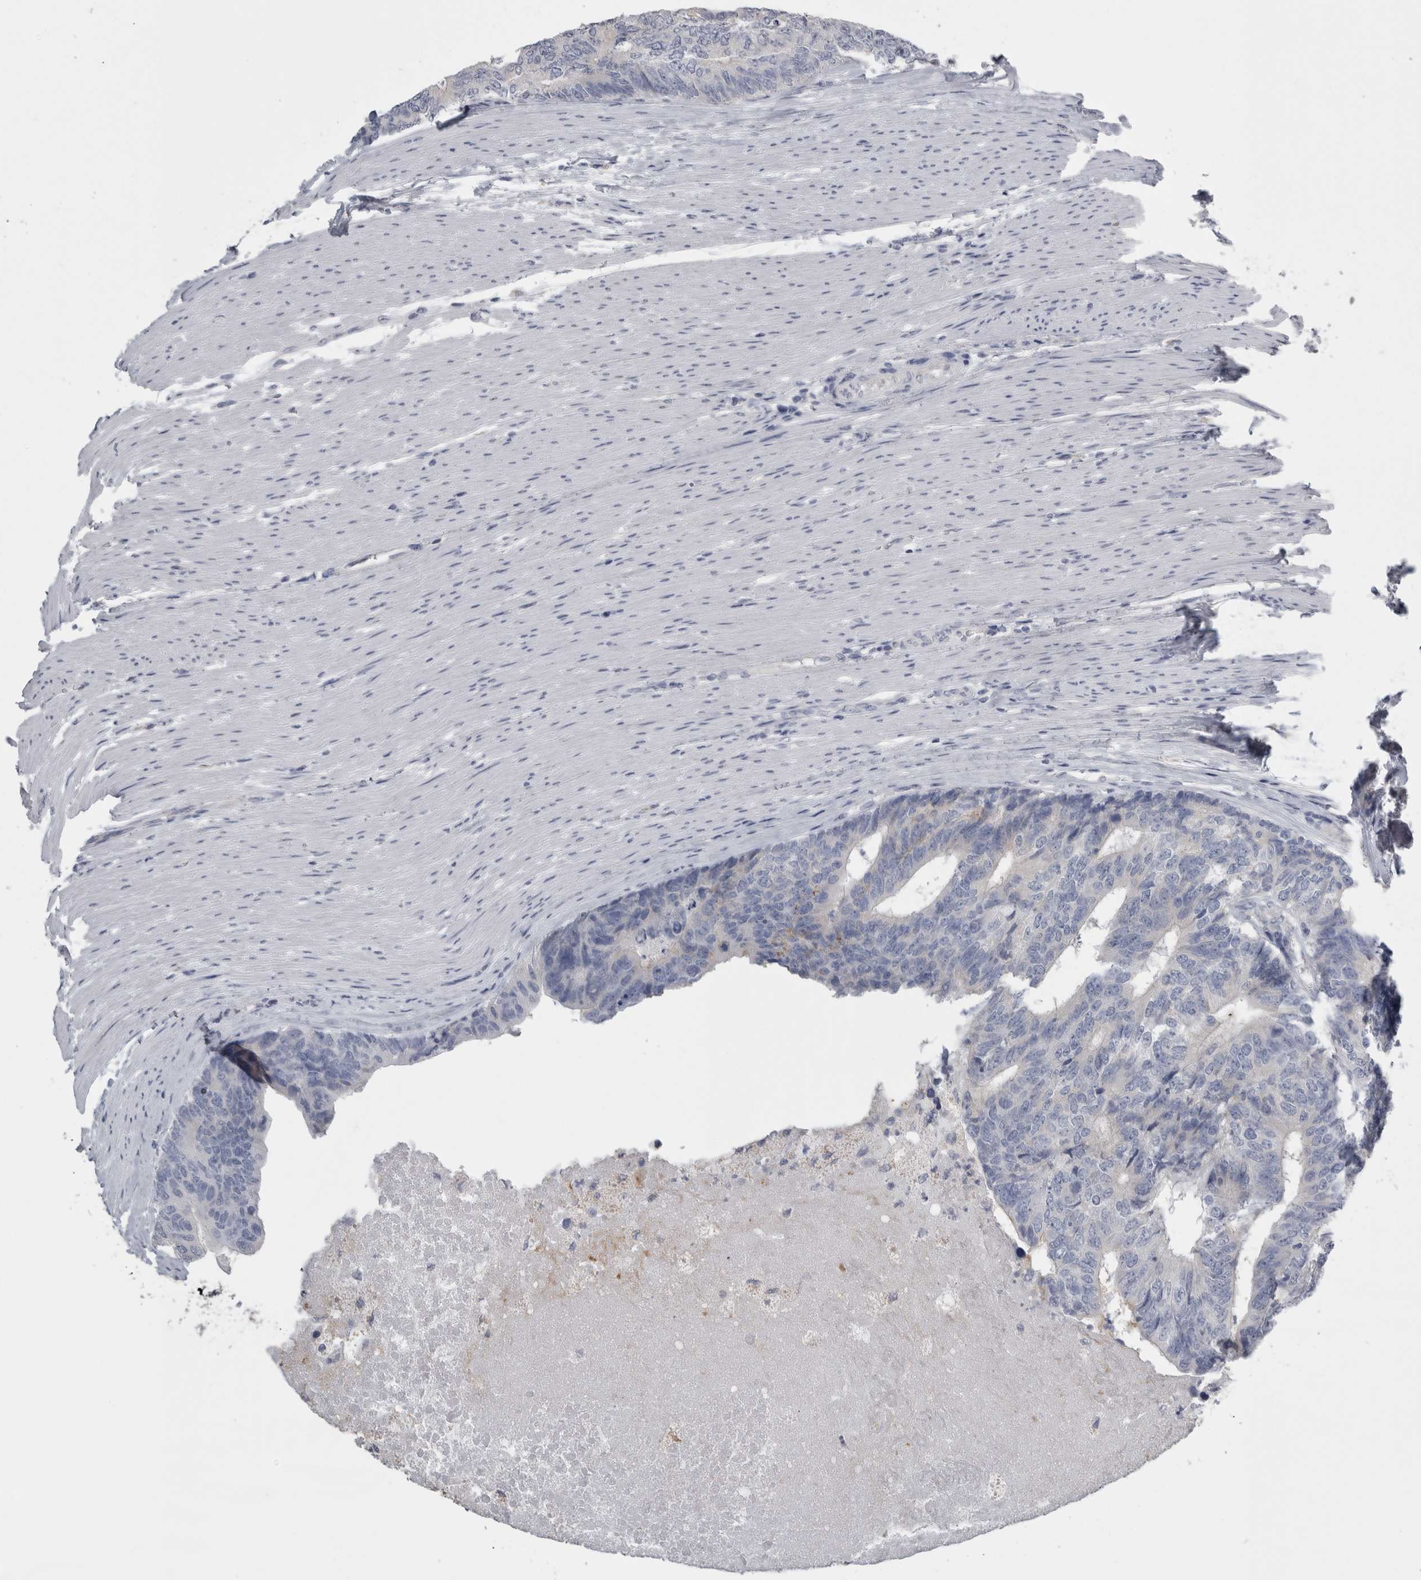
{"staining": {"intensity": "moderate", "quantity": "<25%", "location": "cytoplasmic/membranous"}, "tissue": "colorectal cancer", "cell_type": "Tumor cells", "image_type": "cancer", "snomed": [{"axis": "morphology", "description": "Adenocarcinoma, NOS"}, {"axis": "topography", "description": "Colon"}], "caption": "Colorectal adenocarcinoma stained with a brown dye reveals moderate cytoplasmic/membranous positive positivity in approximately <25% of tumor cells.", "gene": "TCAP", "patient": {"sex": "female", "age": 67}}